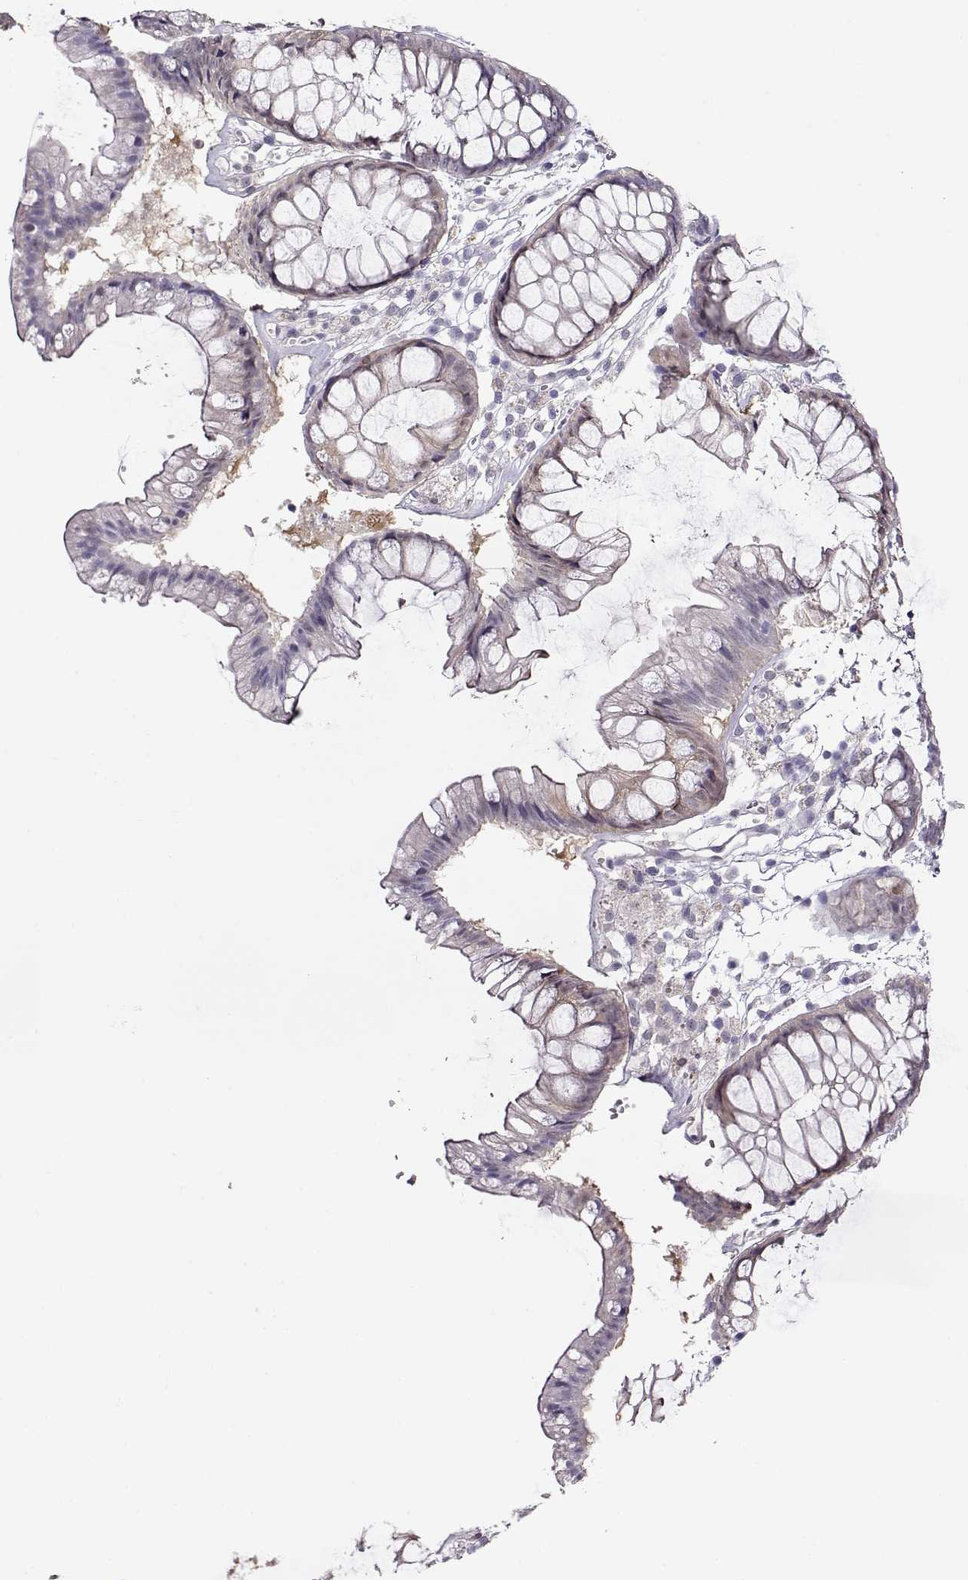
{"staining": {"intensity": "negative", "quantity": "none", "location": "none"}, "tissue": "colon", "cell_type": "Endothelial cells", "image_type": "normal", "snomed": [{"axis": "morphology", "description": "Normal tissue, NOS"}, {"axis": "morphology", "description": "Adenocarcinoma, NOS"}, {"axis": "topography", "description": "Colon"}], "caption": "IHC micrograph of unremarkable colon stained for a protein (brown), which shows no staining in endothelial cells.", "gene": "CCR8", "patient": {"sex": "male", "age": 65}}